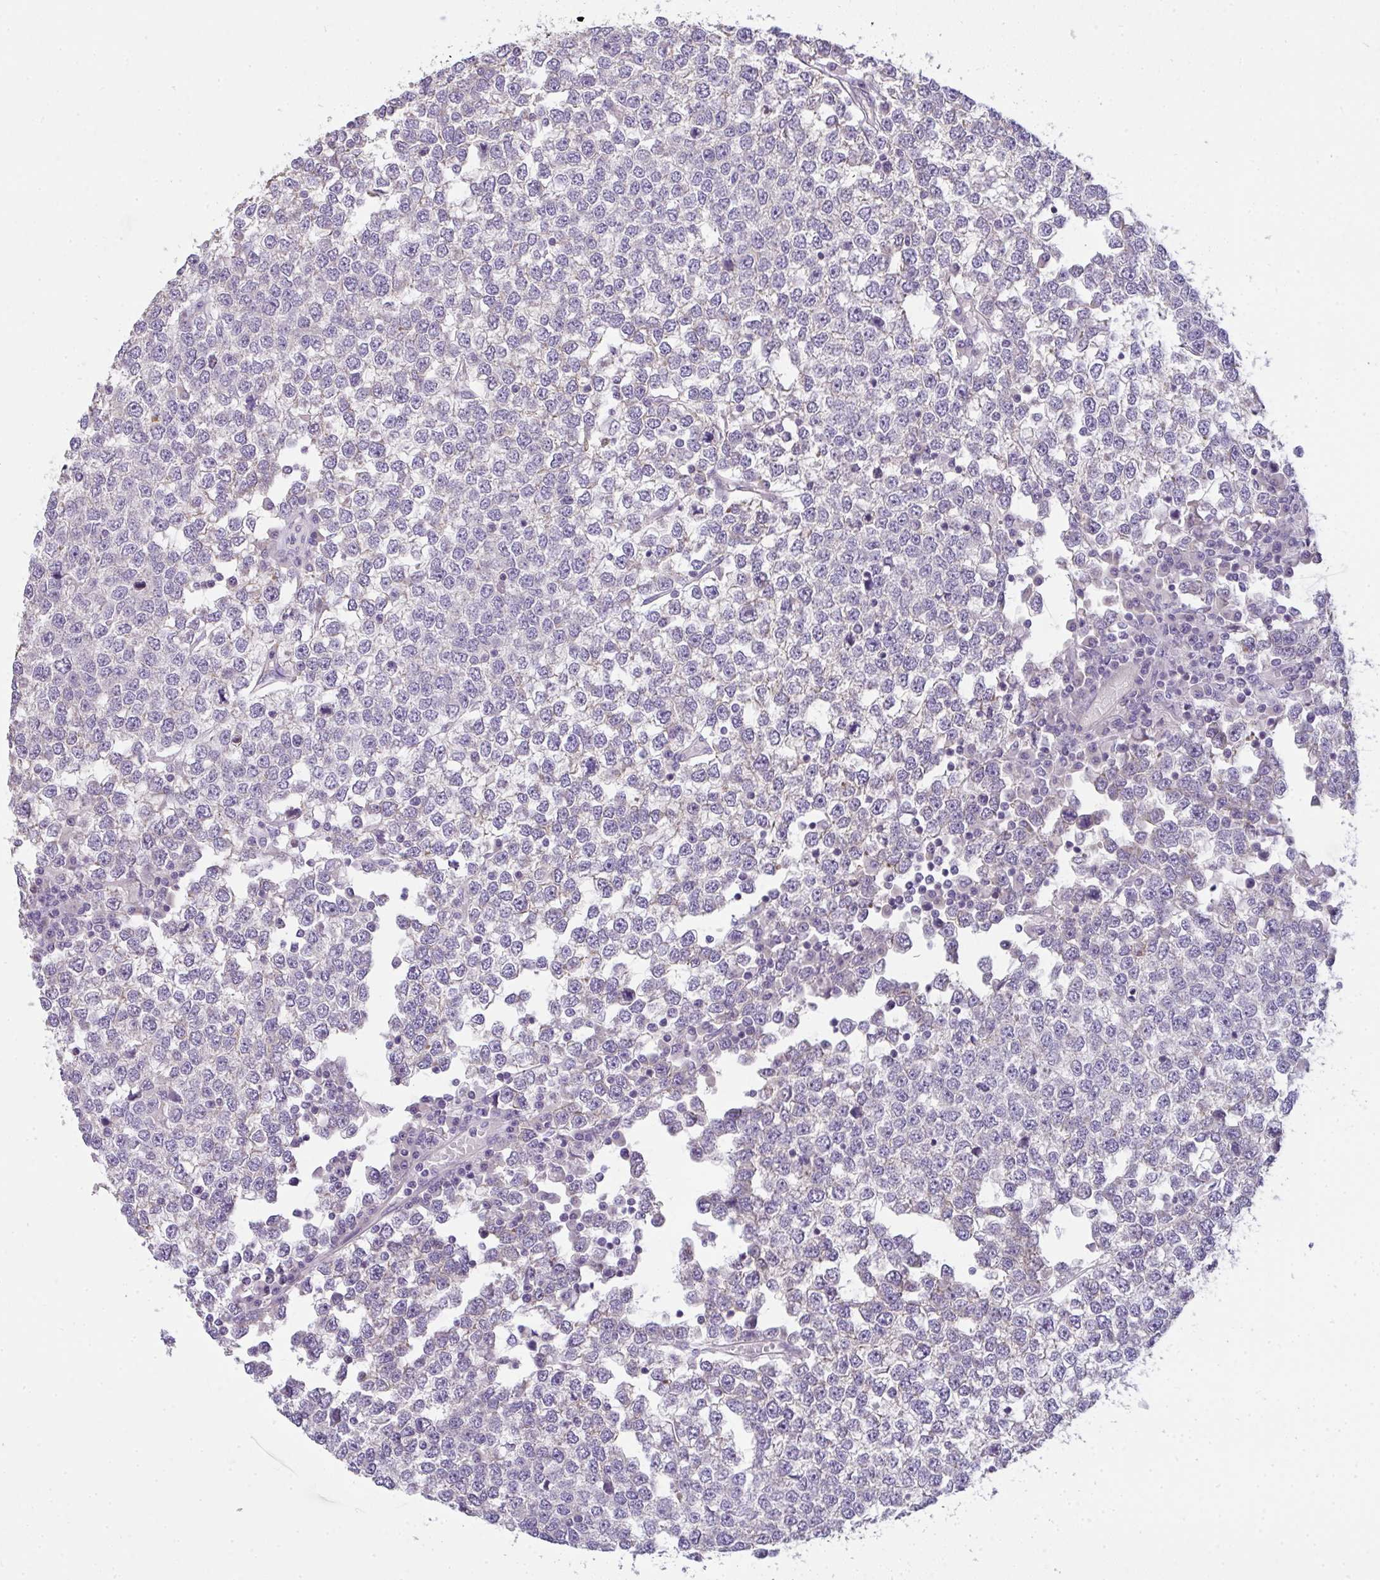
{"staining": {"intensity": "negative", "quantity": "none", "location": "none"}, "tissue": "testis cancer", "cell_type": "Tumor cells", "image_type": "cancer", "snomed": [{"axis": "morphology", "description": "Seminoma, NOS"}, {"axis": "topography", "description": "Testis"}], "caption": "Protein analysis of seminoma (testis) shows no significant positivity in tumor cells.", "gene": "FILIP1", "patient": {"sex": "male", "age": 65}}